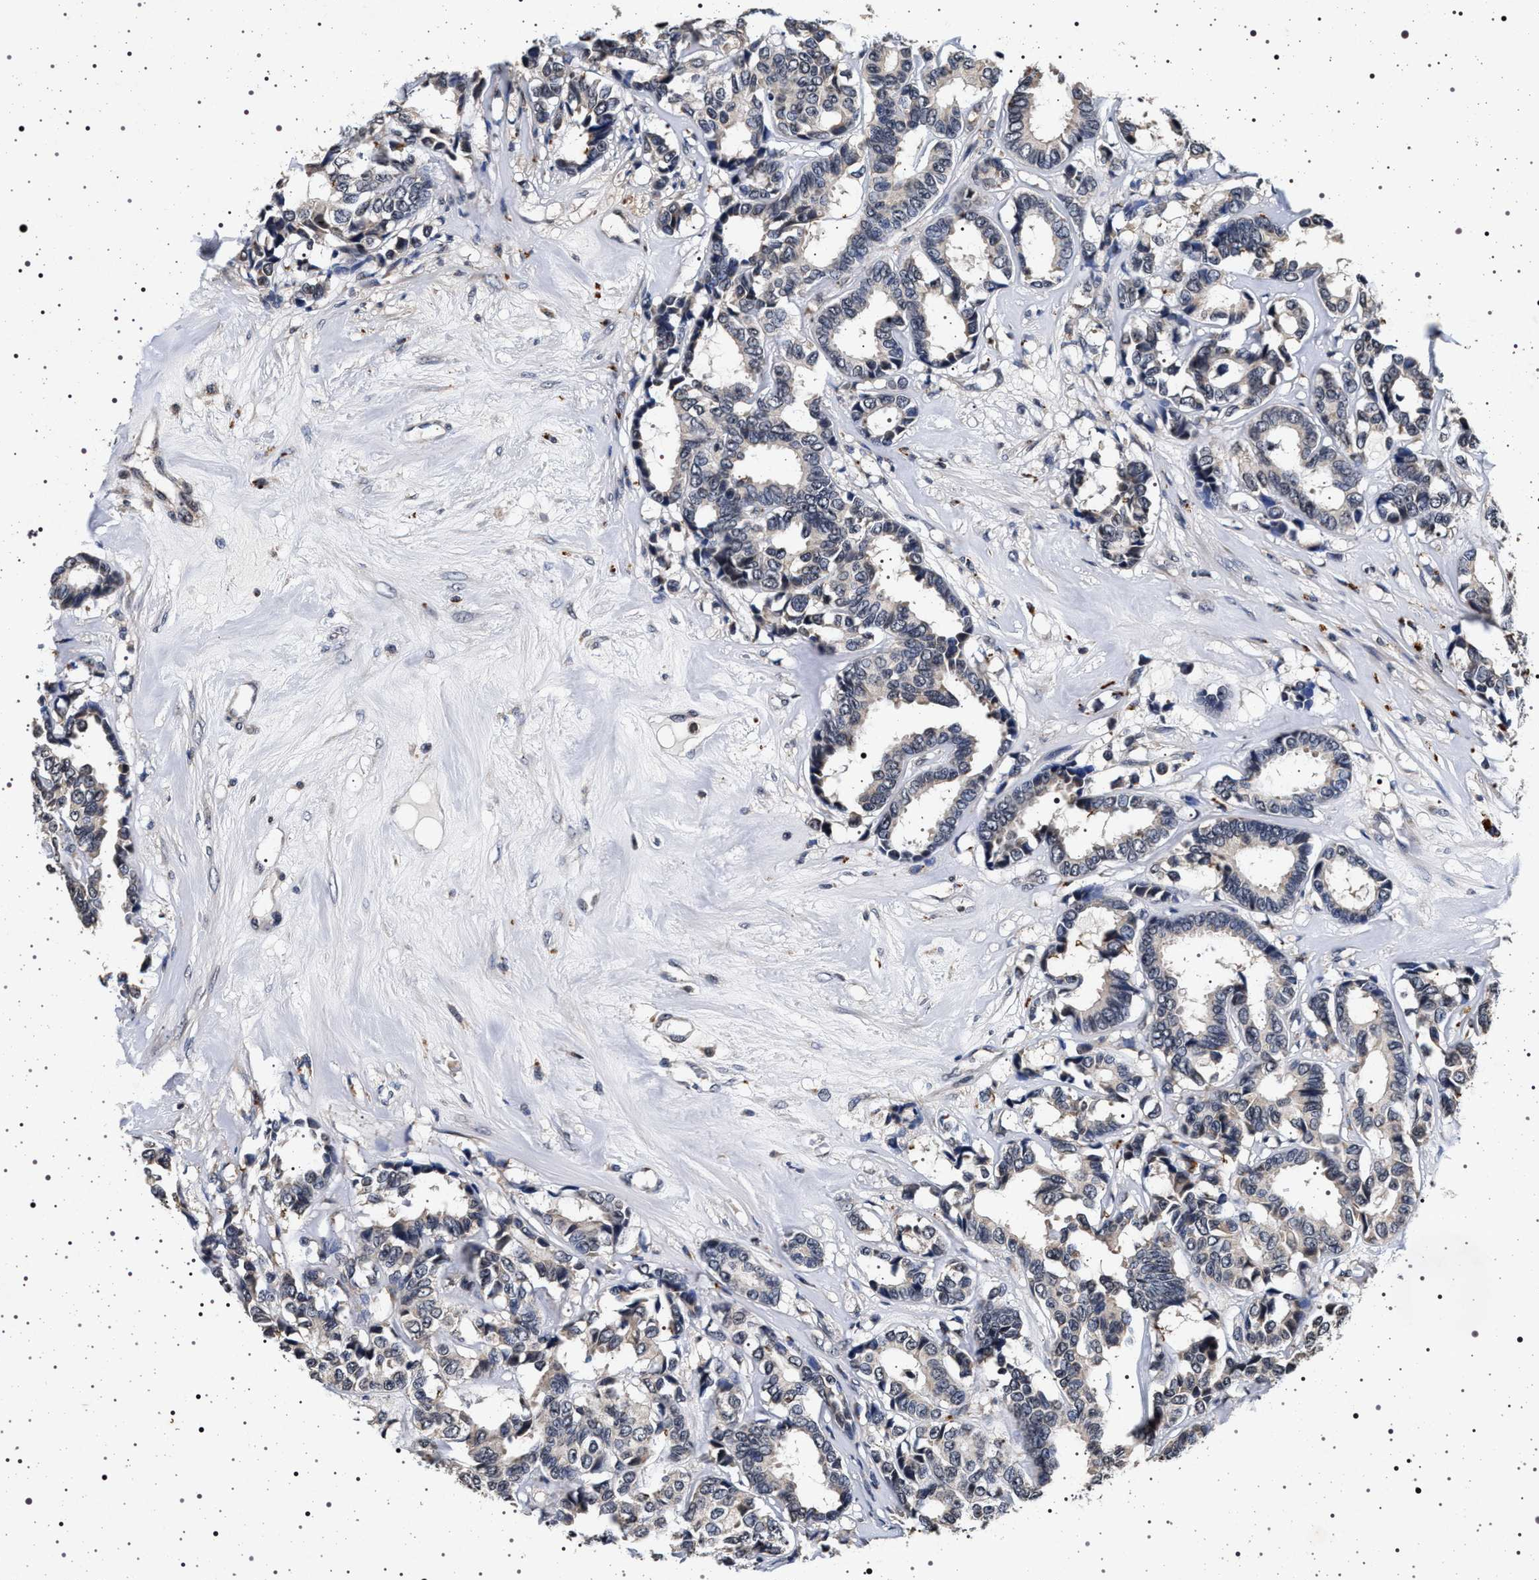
{"staining": {"intensity": "negative", "quantity": "none", "location": "none"}, "tissue": "breast cancer", "cell_type": "Tumor cells", "image_type": "cancer", "snomed": [{"axis": "morphology", "description": "Duct carcinoma"}, {"axis": "topography", "description": "Breast"}], "caption": "Protein analysis of infiltrating ductal carcinoma (breast) demonstrates no significant staining in tumor cells.", "gene": "CDKN1B", "patient": {"sex": "female", "age": 87}}